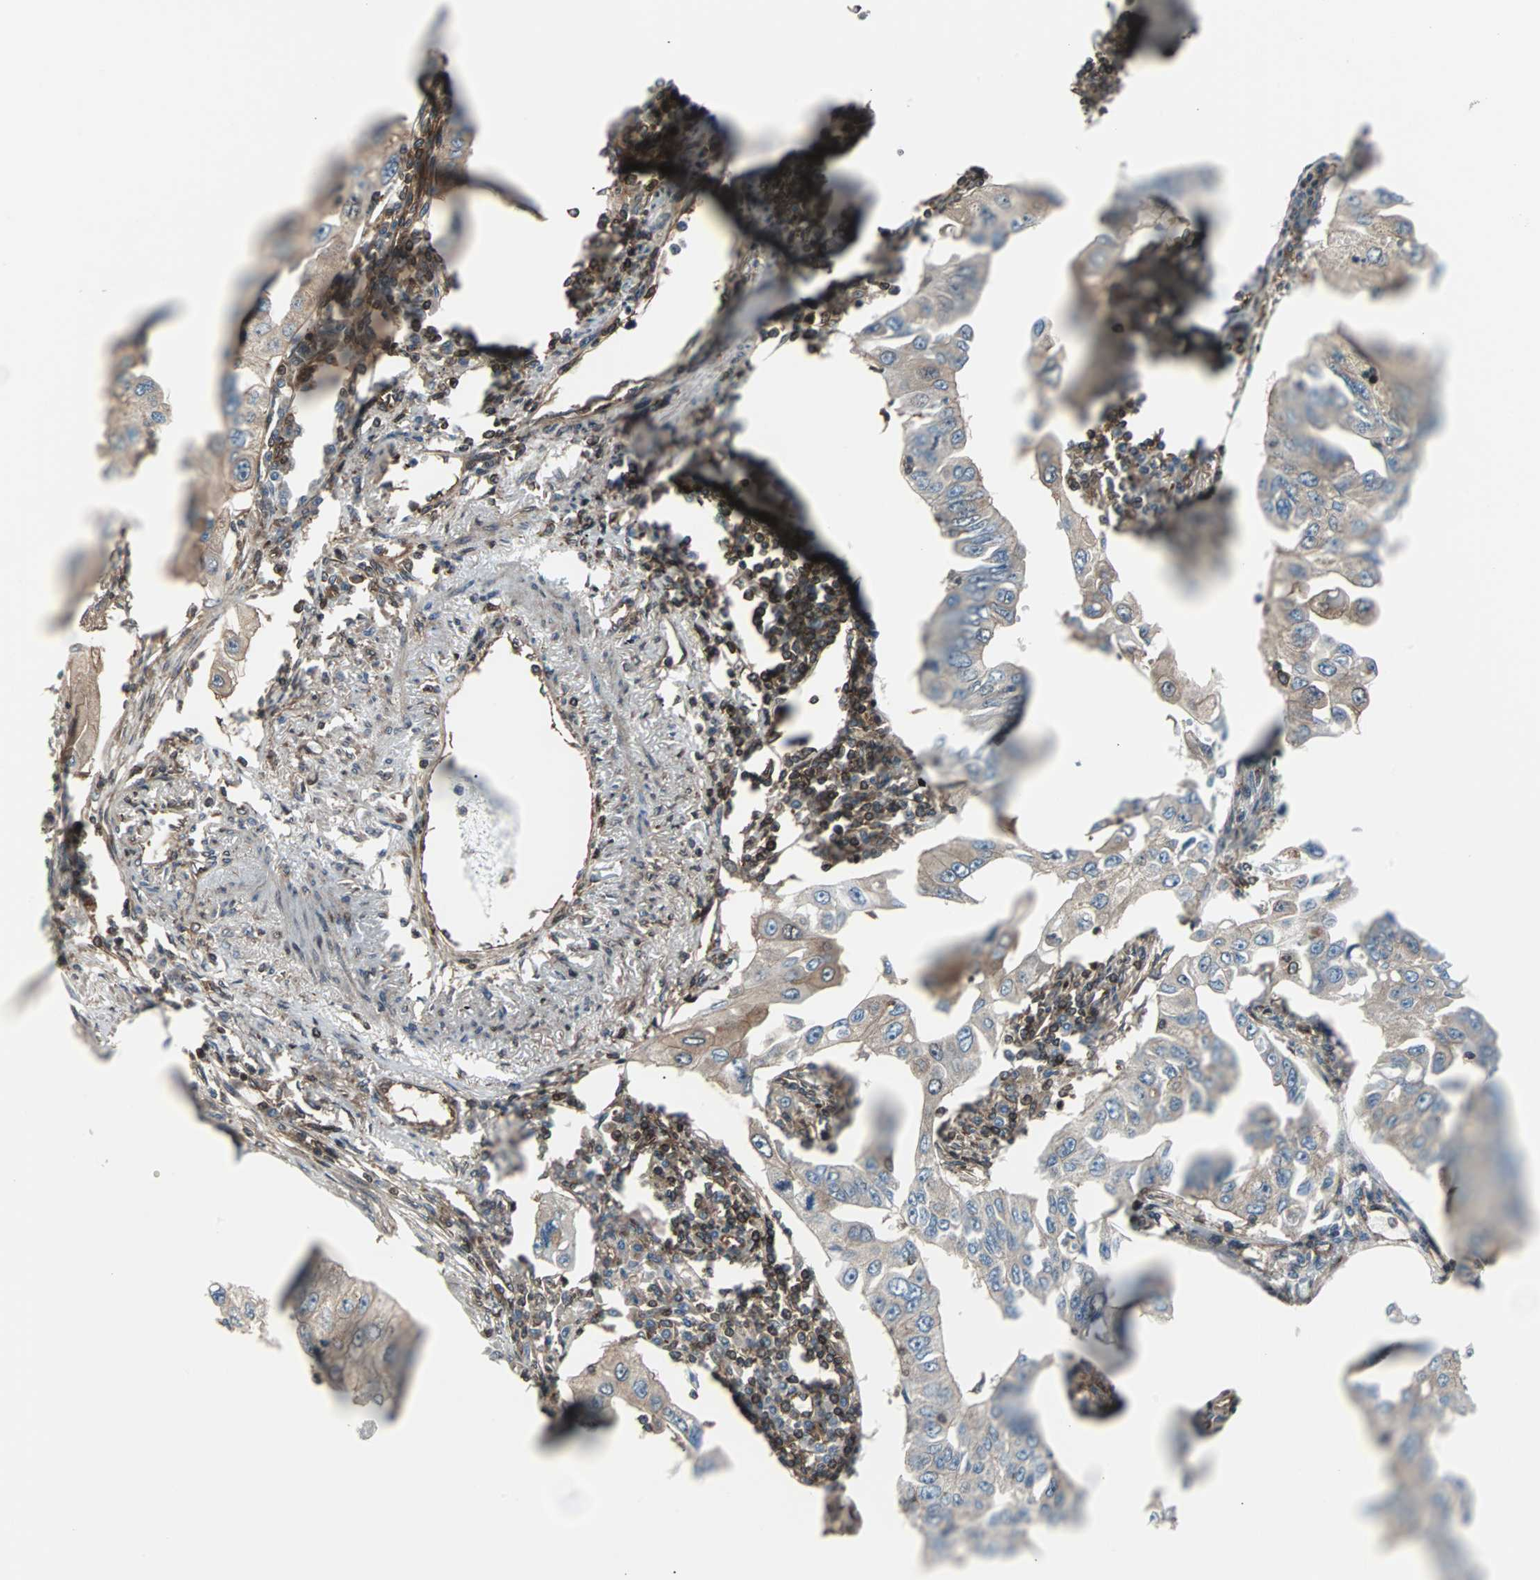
{"staining": {"intensity": "moderate", "quantity": ">75%", "location": "cytoplasmic/membranous"}, "tissue": "lung cancer", "cell_type": "Tumor cells", "image_type": "cancer", "snomed": [{"axis": "morphology", "description": "Adenocarcinoma, NOS"}, {"axis": "topography", "description": "Lung"}], "caption": "A photomicrograph of lung cancer stained for a protein reveals moderate cytoplasmic/membranous brown staining in tumor cells. (Stains: DAB in brown, nuclei in blue, Microscopy: brightfield microscopy at high magnification).", "gene": "RELA", "patient": {"sex": "male", "age": 84}}